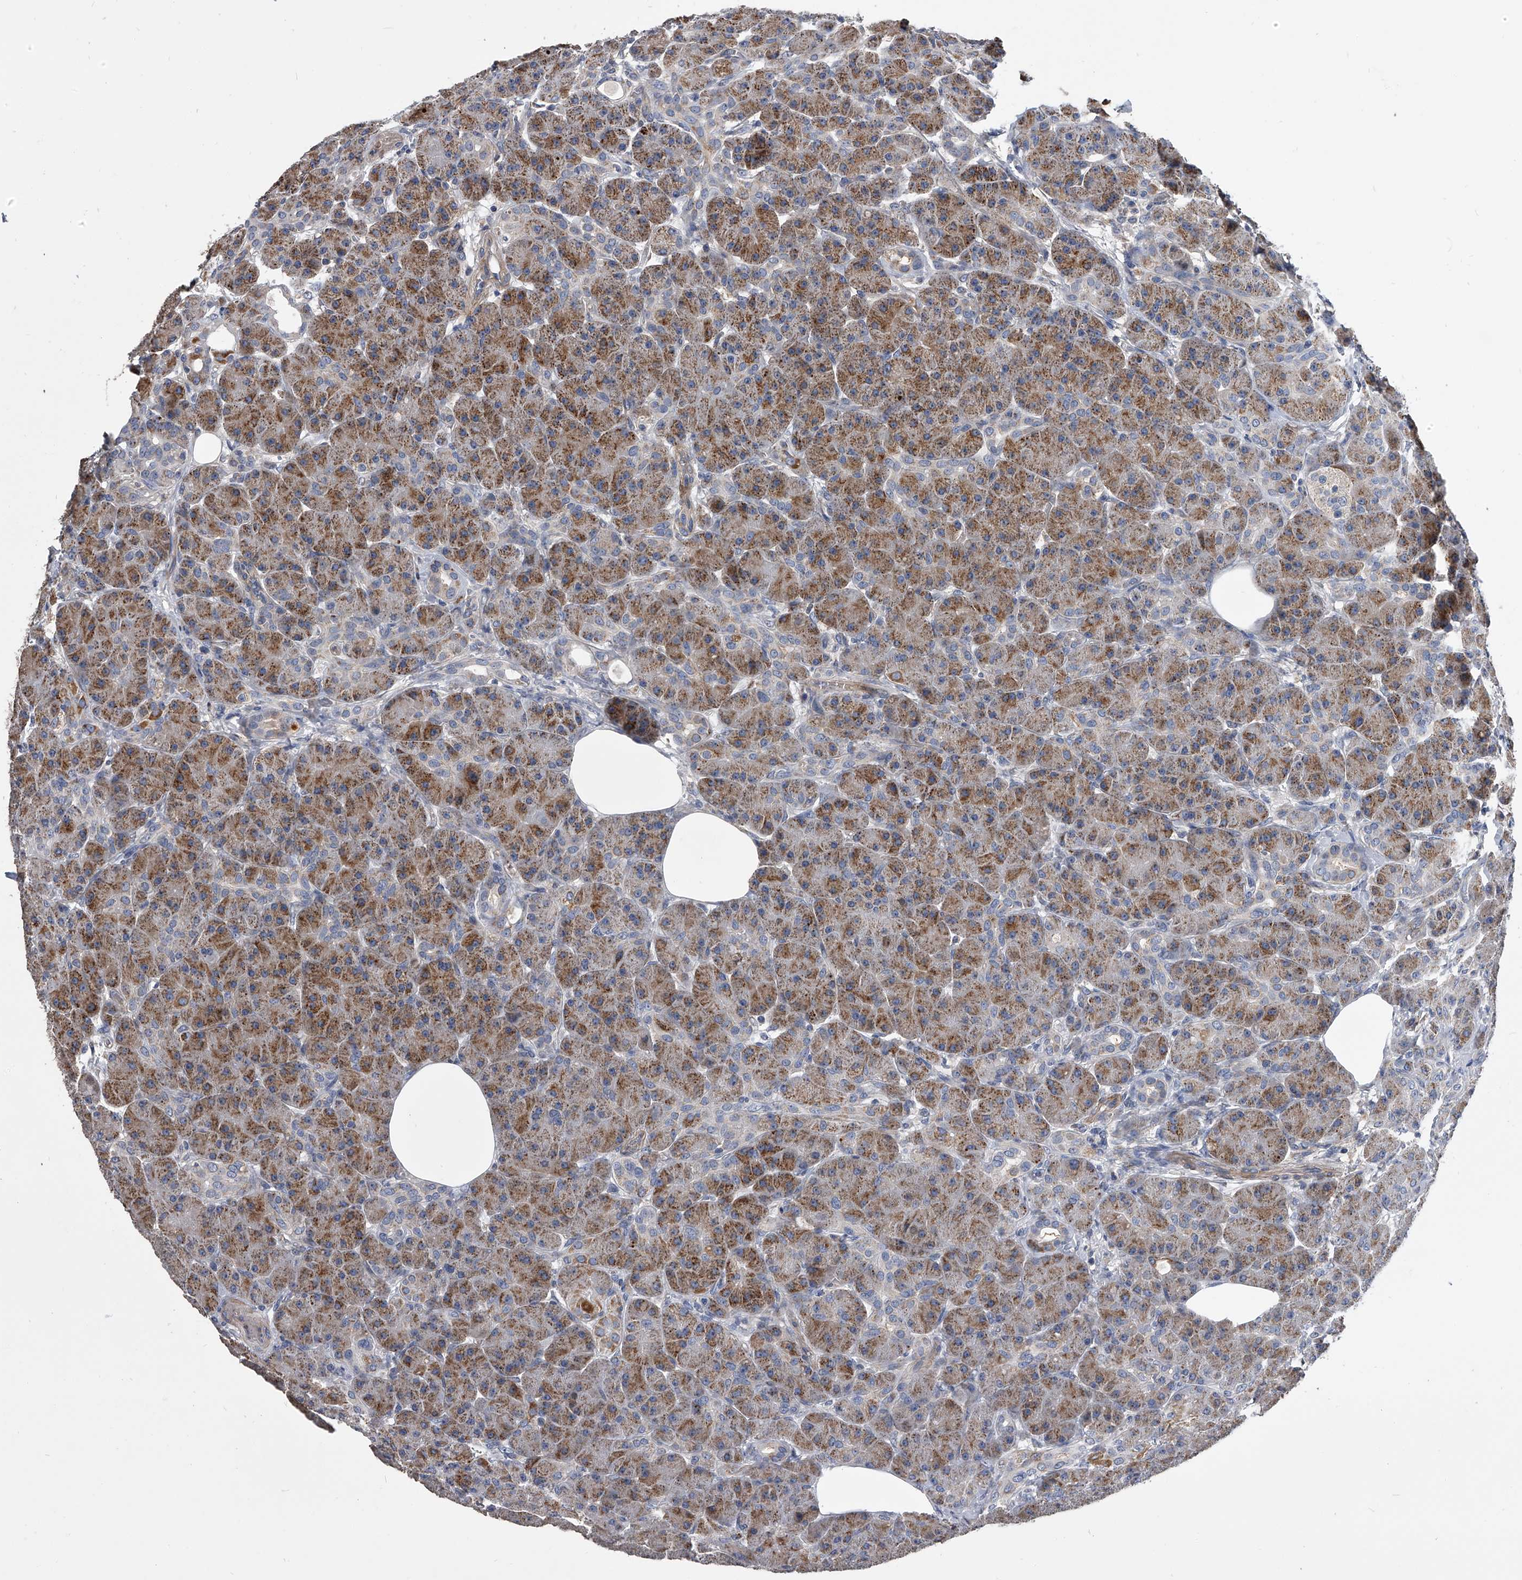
{"staining": {"intensity": "moderate", "quantity": ">75%", "location": "cytoplasmic/membranous"}, "tissue": "pancreas", "cell_type": "Exocrine glandular cells", "image_type": "normal", "snomed": [{"axis": "morphology", "description": "Normal tissue, NOS"}, {"axis": "topography", "description": "Pancreas"}], "caption": "Immunohistochemistry micrograph of normal pancreas: pancreas stained using immunohistochemistry (IHC) exhibits medium levels of moderate protein expression localized specifically in the cytoplasmic/membranous of exocrine glandular cells, appearing as a cytoplasmic/membranous brown color.", "gene": "NRP1", "patient": {"sex": "male", "age": 63}}